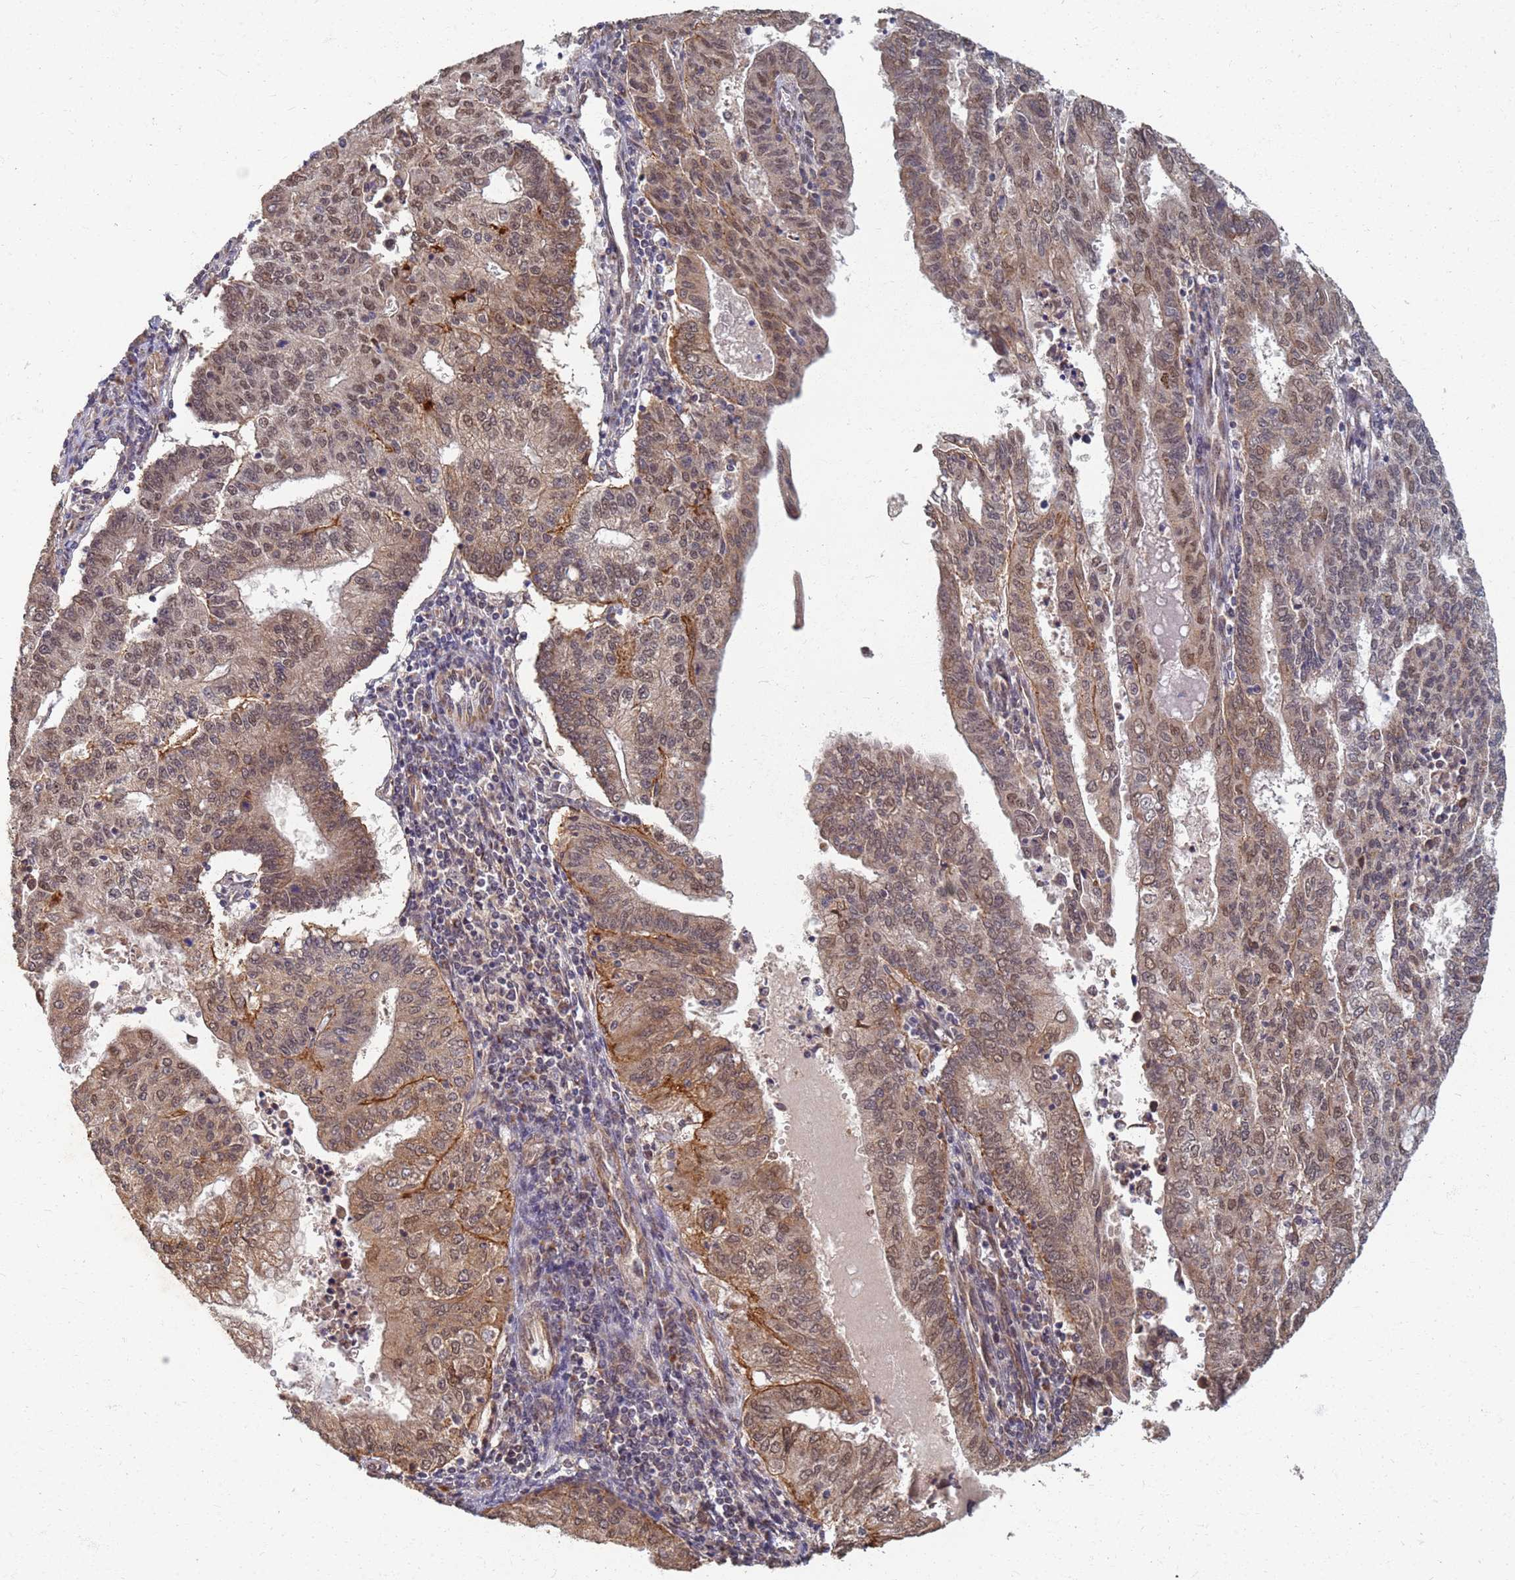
{"staining": {"intensity": "moderate", "quantity": ">75%", "location": "cytoplasmic/membranous,nuclear"}, "tissue": "endometrial cancer", "cell_type": "Tumor cells", "image_type": "cancer", "snomed": [{"axis": "morphology", "description": "Adenocarcinoma, NOS"}, {"axis": "topography", "description": "Endometrium"}], "caption": "A brown stain labels moderate cytoplasmic/membranous and nuclear expression of a protein in endometrial cancer (adenocarcinoma) tumor cells.", "gene": "ITGB4", "patient": {"sex": "female", "age": 59}}